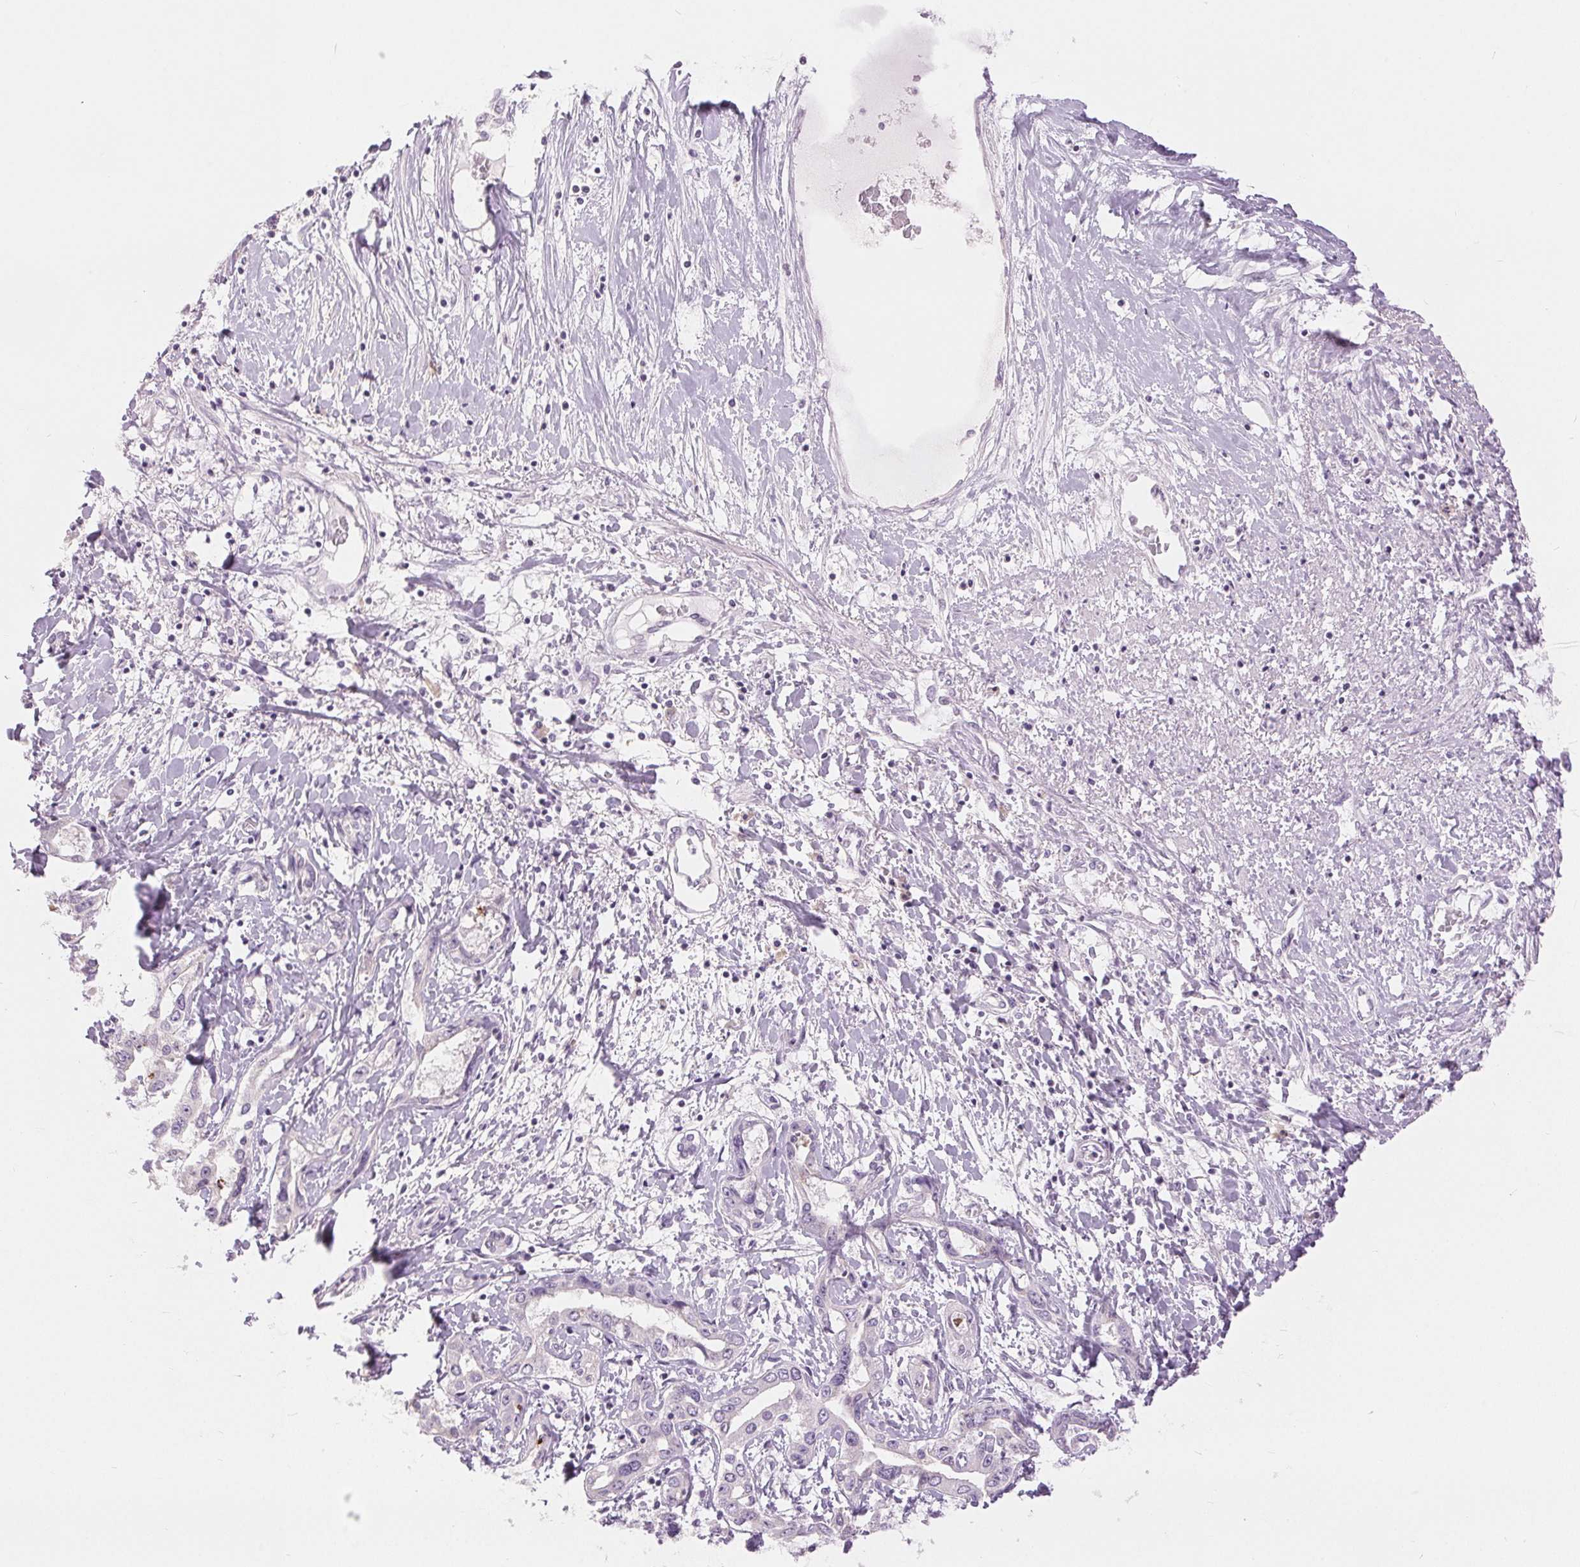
{"staining": {"intensity": "negative", "quantity": "none", "location": "none"}, "tissue": "liver cancer", "cell_type": "Tumor cells", "image_type": "cancer", "snomed": [{"axis": "morphology", "description": "Cholangiocarcinoma"}, {"axis": "topography", "description": "Liver"}], "caption": "There is no significant staining in tumor cells of liver cancer.", "gene": "DSG3", "patient": {"sex": "male", "age": 59}}